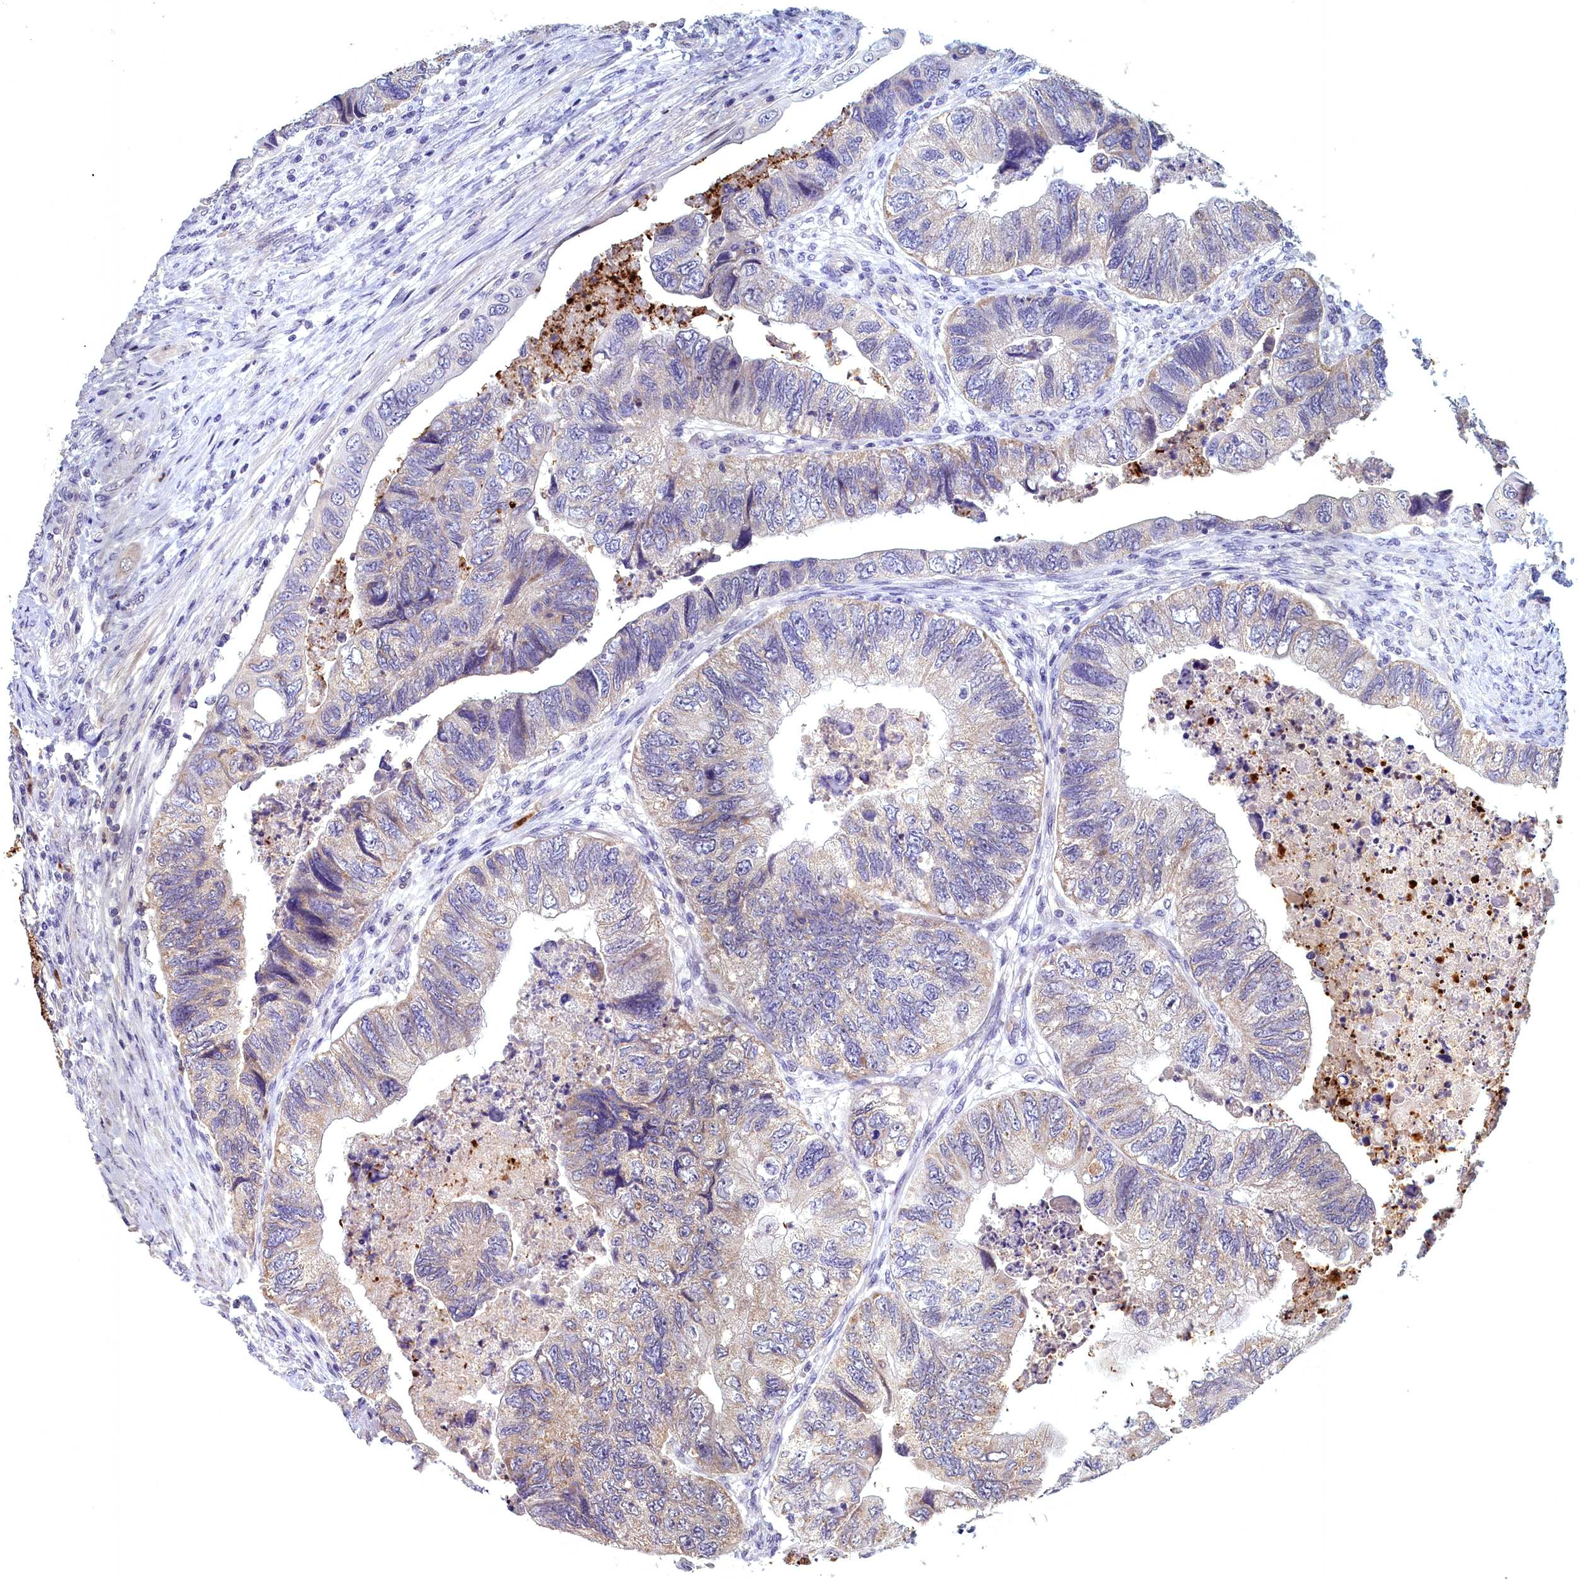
{"staining": {"intensity": "weak", "quantity": "25%-75%", "location": "cytoplasmic/membranous"}, "tissue": "colorectal cancer", "cell_type": "Tumor cells", "image_type": "cancer", "snomed": [{"axis": "morphology", "description": "Adenocarcinoma, NOS"}, {"axis": "topography", "description": "Rectum"}], "caption": "This histopathology image exhibits immunohistochemistry (IHC) staining of colorectal adenocarcinoma, with low weak cytoplasmic/membranous expression in about 25%-75% of tumor cells.", "gene": "EPB41L4B", "patient": {"sex": "male", "age": 63}}